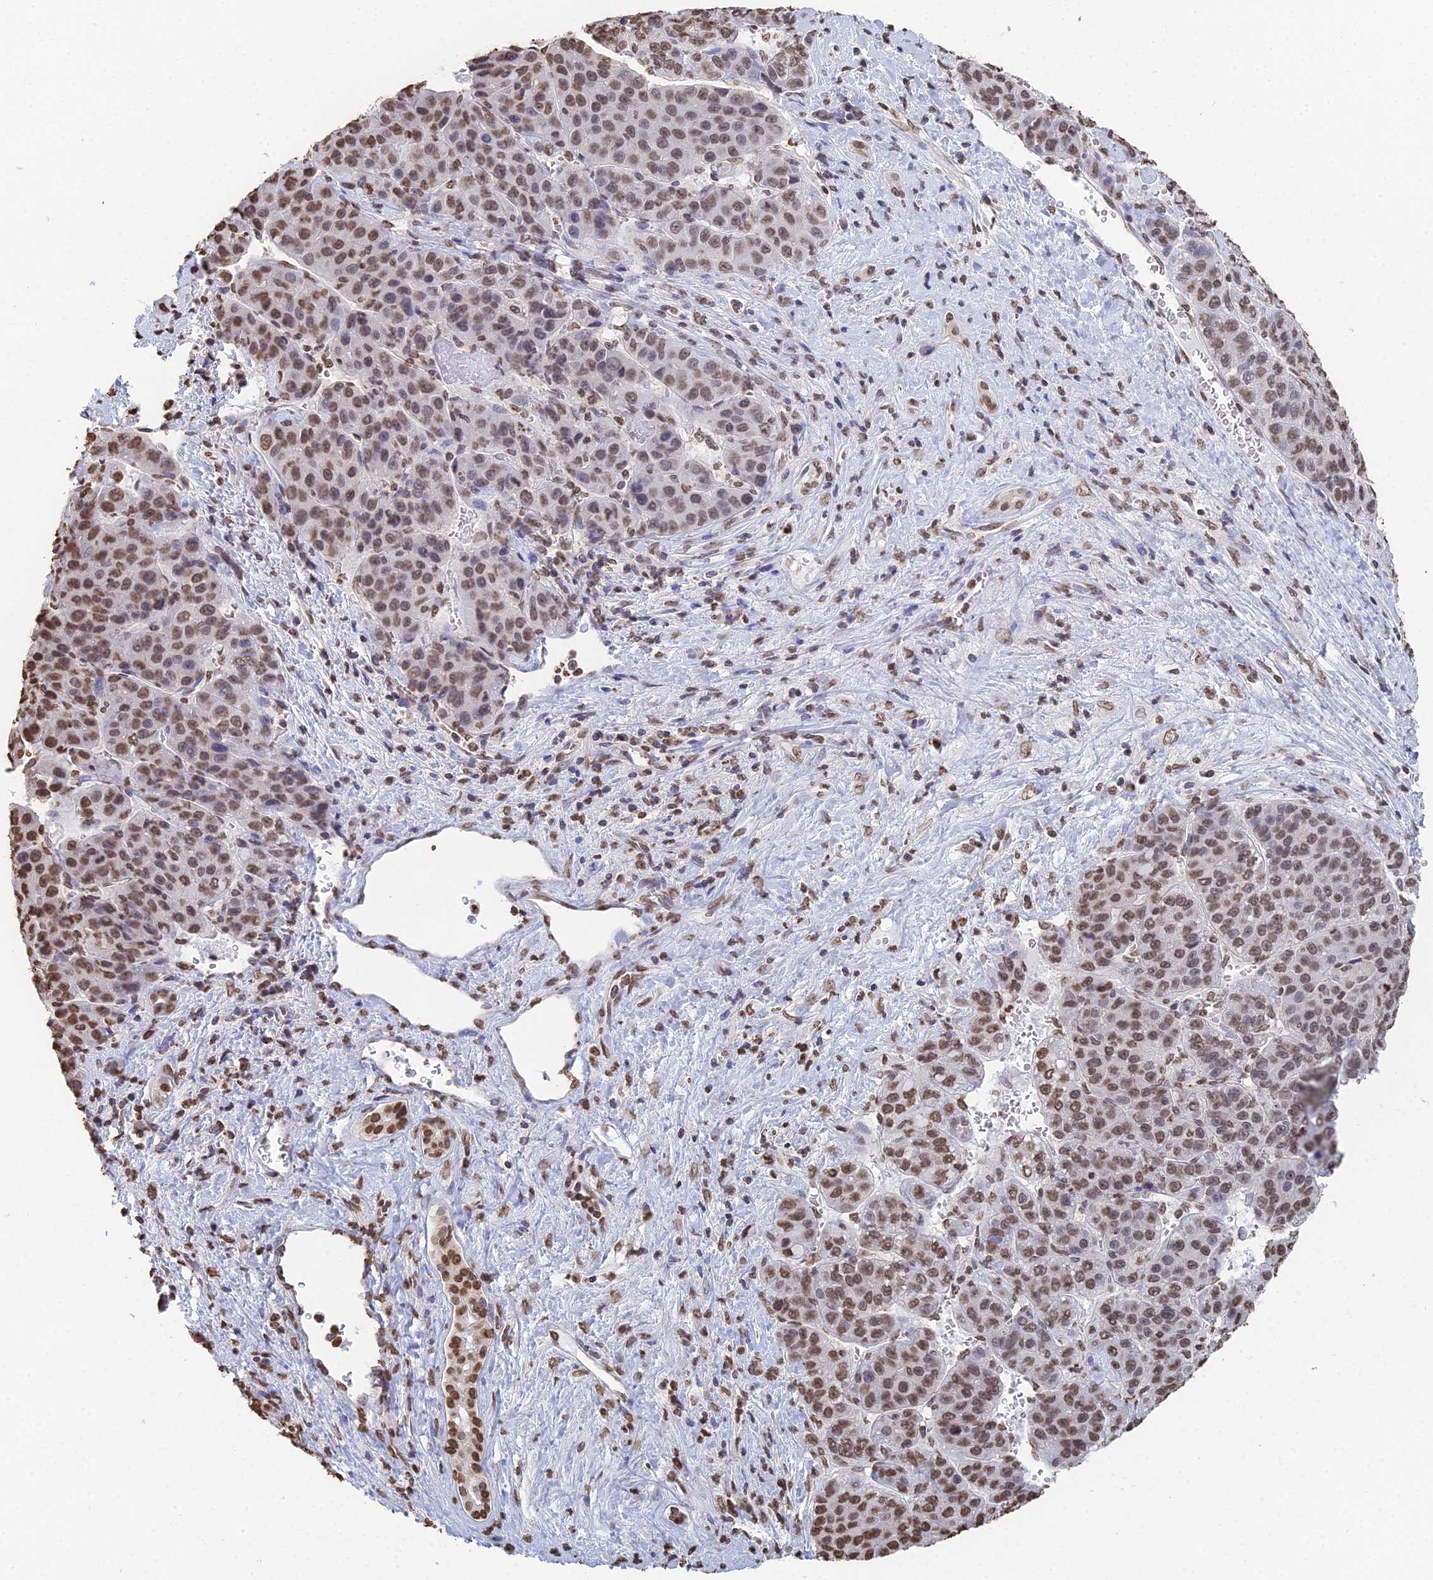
{"staining": {"intensity": "moderate", "quantity": ">75%", "location": "nuclear"}, "tissue": "liver cancer", "cell_type": "Tumor cells", "image_type": "cancer", "snomed": [{"axis": "morphology", "description": "Carcinoma, Hepatocellular, NOS"}, {"axis": "topography", "description": "Liver"}], "caption": "A histopathology image of human liver cancer (hepatocellular carcinoma) stained for a protein displays moderate nuclear brown staining in tumor cells.", "gene": "GBP3", "patient": {"sex": "female", "age": 53}}